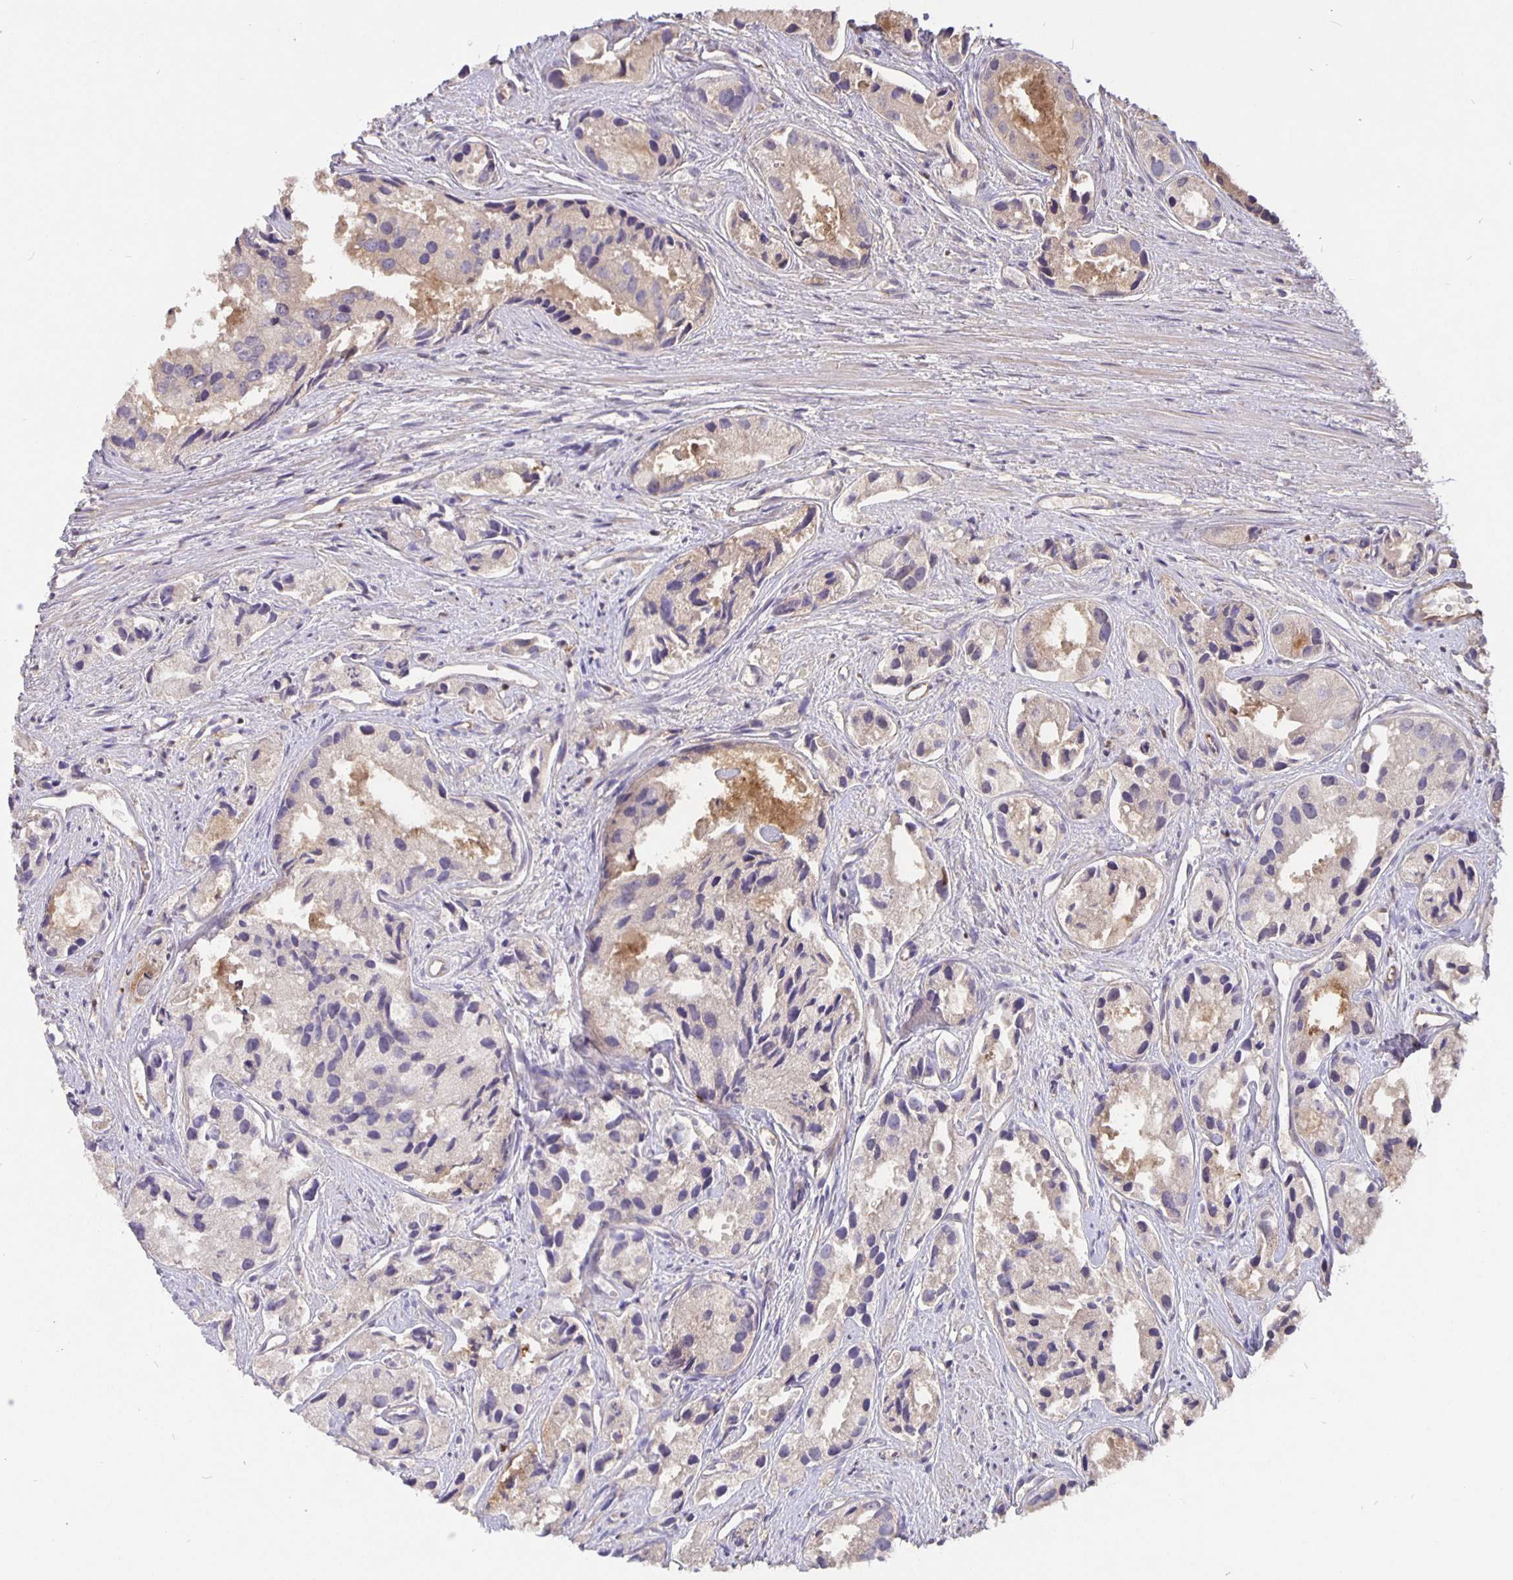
{"staining": {"intensity": "negative", "quantity": "none", "location": "none"}, "tissue": "prostate cancer", "cell_type": "Tumor cells", "image_type": "cancer", "snomed": [{"axis": "morphology", "description": "Adenocarcinoma, High grade"}, {"axis": "topography", "description": "Prostate"}], "caption": "There is no significant positivity in tumor cells of prostate cancer. (Stains: DAB immunohistochemistry (IHC) with hematoxylin counter stain, Microscopy: brightfield microscopy at high magnification).", "gene": "NOG", "patient": {"sex": "male", "age": 84}}